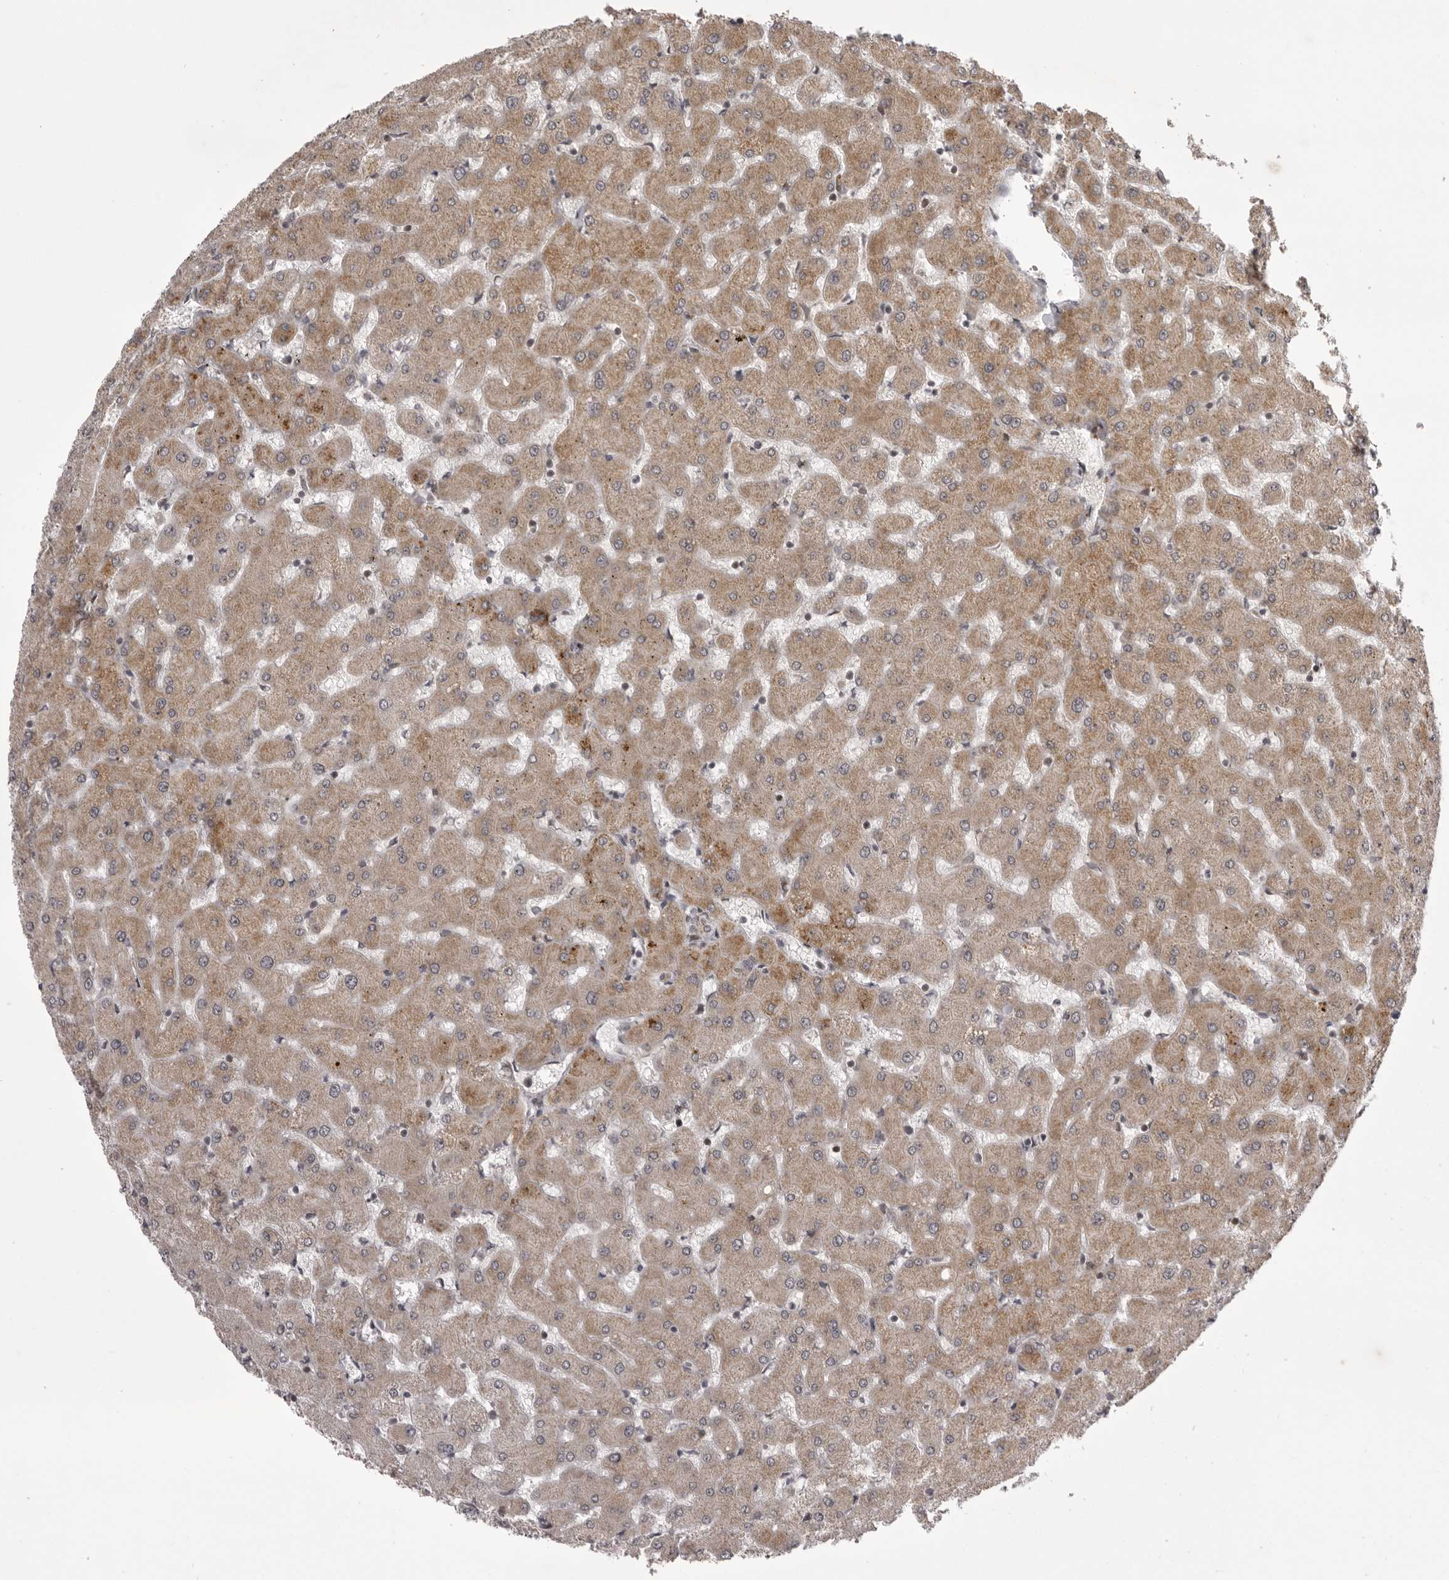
{"staining": {"intensity": "negative", "quantity": "none", "location": "none"}, "tissue": "liver", "cell_type": "Cholangiocytes", "image_type": "normal", "snomed": [{"axis": "morphology", "description": "Normal tissue, NOS"}, {"axis": "topography", "description": "Liver"}], "caption": "A high-resolution image shows immunohistochemistry staining of benign liver, which exhibits no significant positivity in cholangiocytes. (DAB (3,3'-diaminobenzidine) IHC, high magnification).", "gene": "C1orf109", "patient": {"sex": "female", "age": 63}}